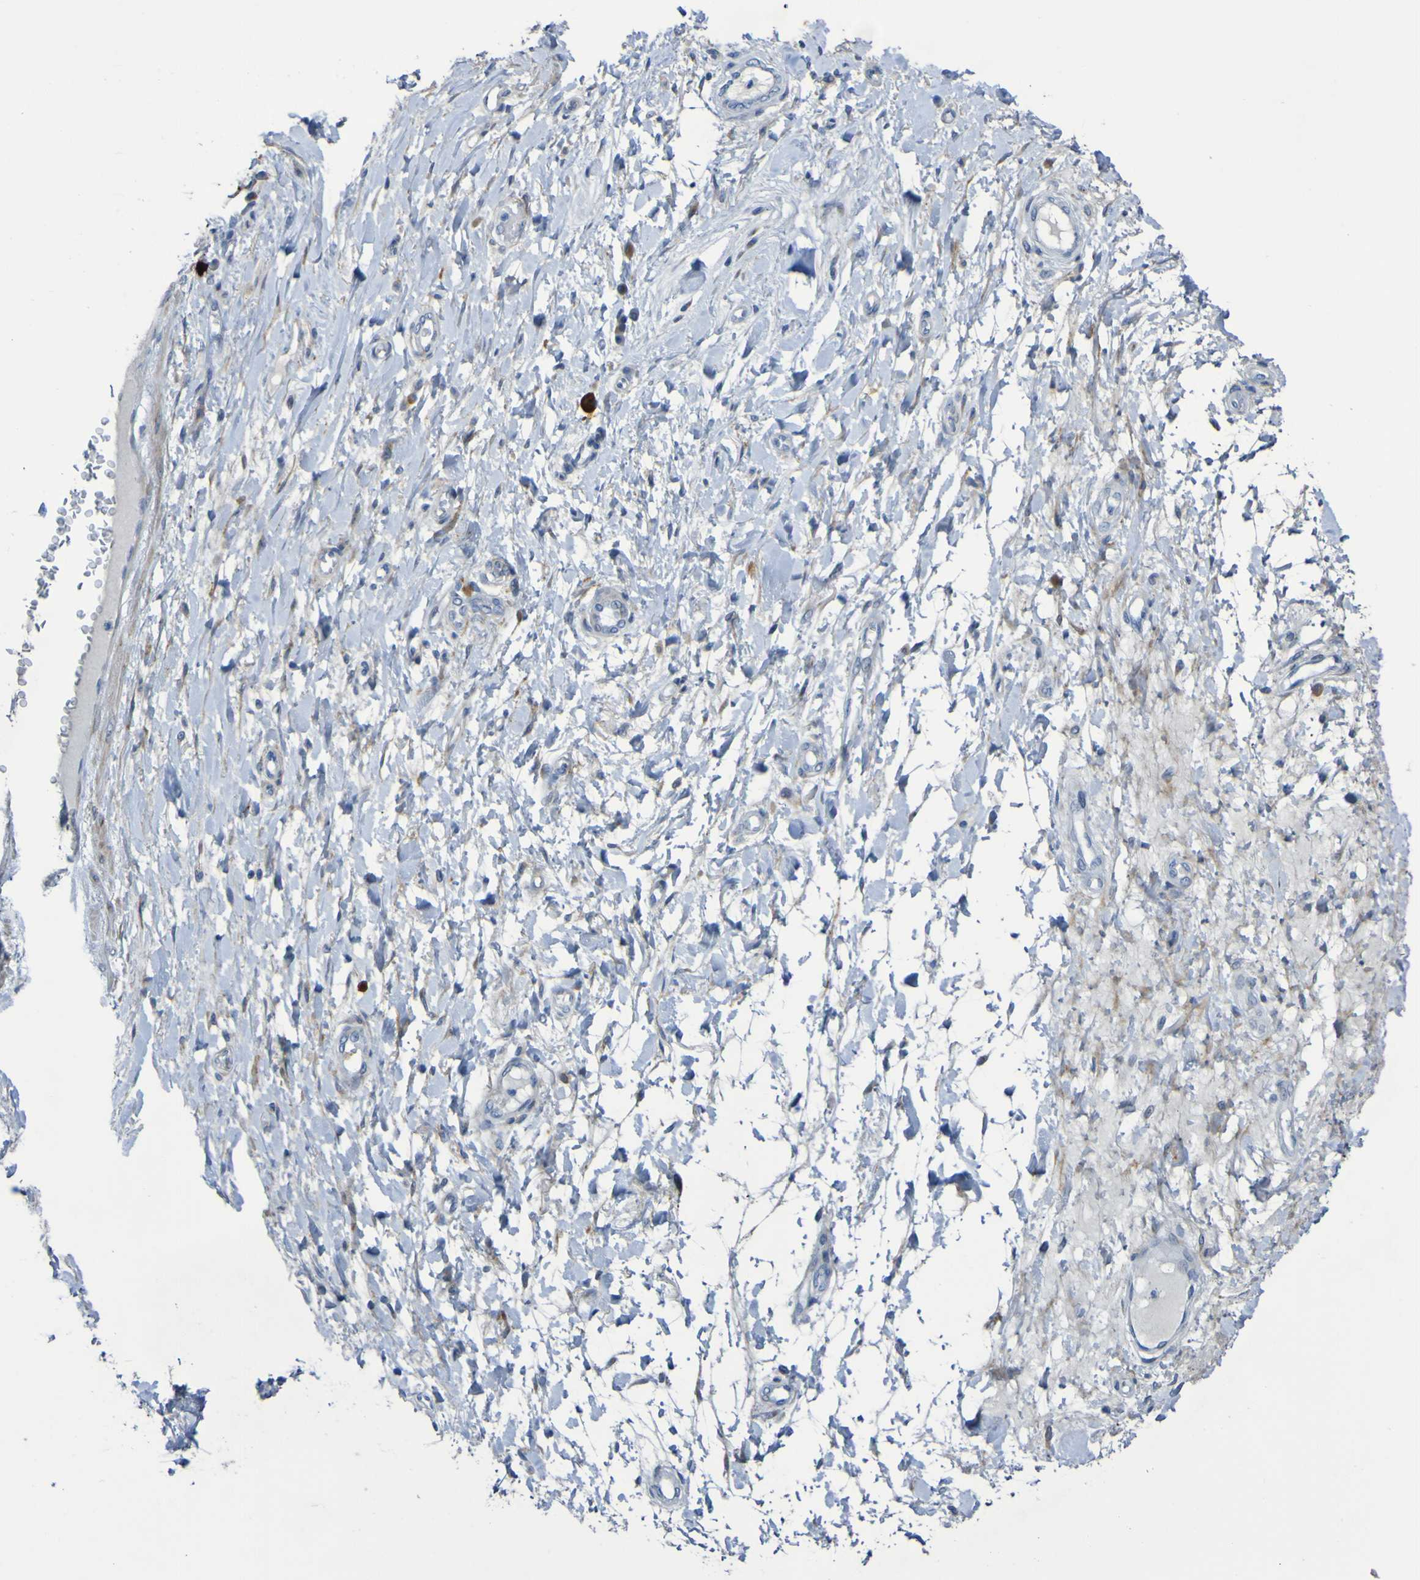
{"staining": {"intensity": "negative", "quantity": "none", "location": "none"}, "tissue": "adipose tissue", "cell_type": "Adipocytes", "image_type": "normal", "snomed": [{"axis": "morphology", "description": "Normal tissue, NOS"}, {"axis": "morphology", "description": "Adenocarcinoma, NOS"}, {"axis": "topography", "description": "Esophagus"}], "caption": "The IHC micrograph has no significant expression in adipocytes of adipose tissue. The staining was performed using DAB to visualize the protein expression in brown, while the nuclei were stained in blue with hematoxylin (Magnification: 20x).", "gene": "C11orf24", "patient": {"sex": "male", "age": 62}}